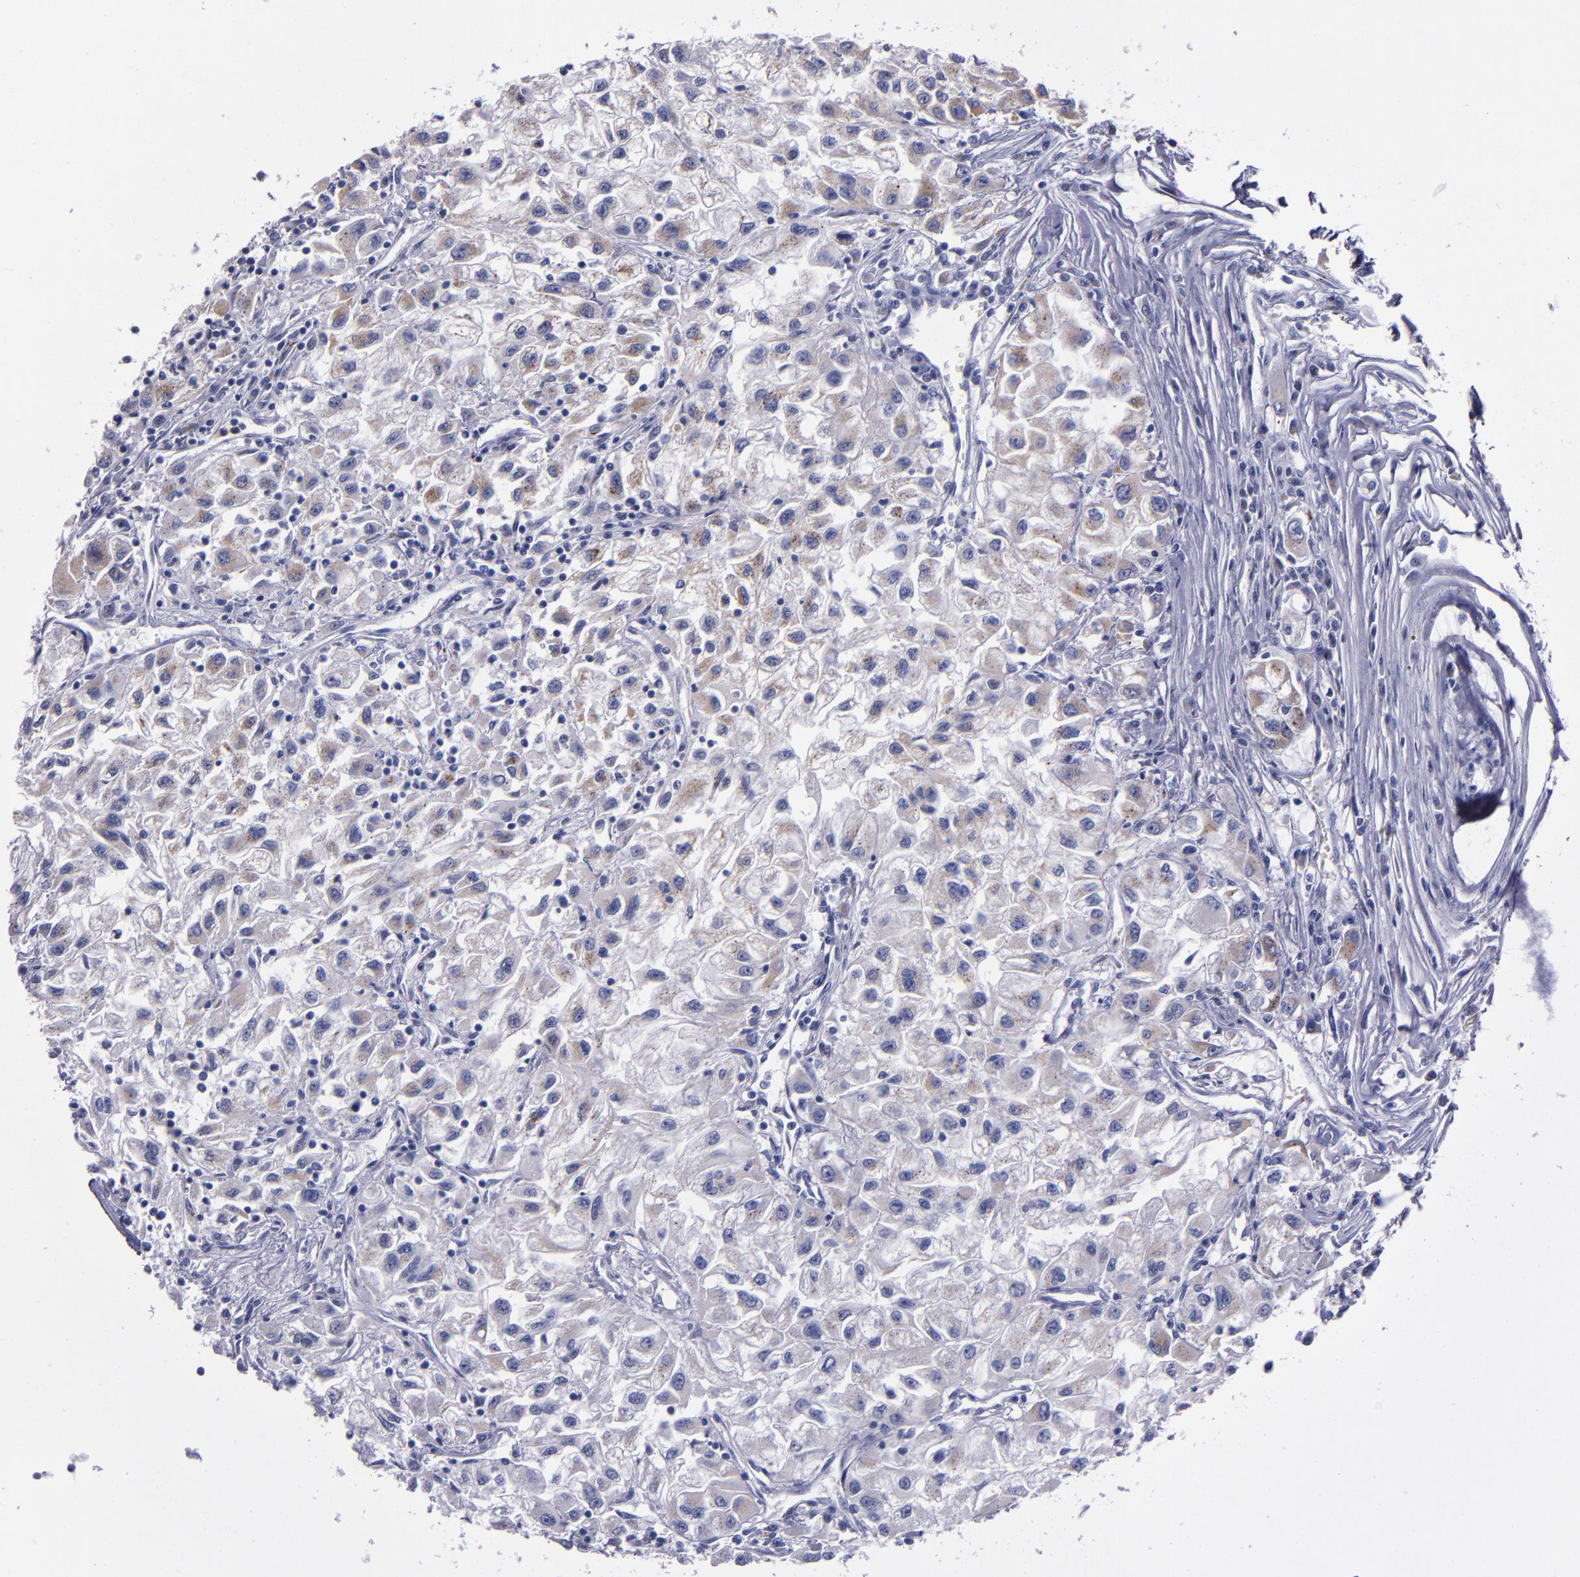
{"staining": {"intensity": "moderate", "quantity": "25%-75%", "location": "cytoplasmic/membranous"}, "tissue": "renal cancer", "cell_type": "Tumor cells", "image_type": "cancer", "snomed": [{"axis": "morphology", "description": "Adenocarcinoma, NOS"}, {"axis": "topography", "description": "Kidney"}], "caption": "The histopathology image displays a brown stain indicating the presence of a protein in the cytoplasmic/membranous of tumor cells in renal adenocarcinoma. (IHC, brightfield microscopy, high magnification).", "gene": "RAB41", "patient": {"sex": "male", "age": 59}}